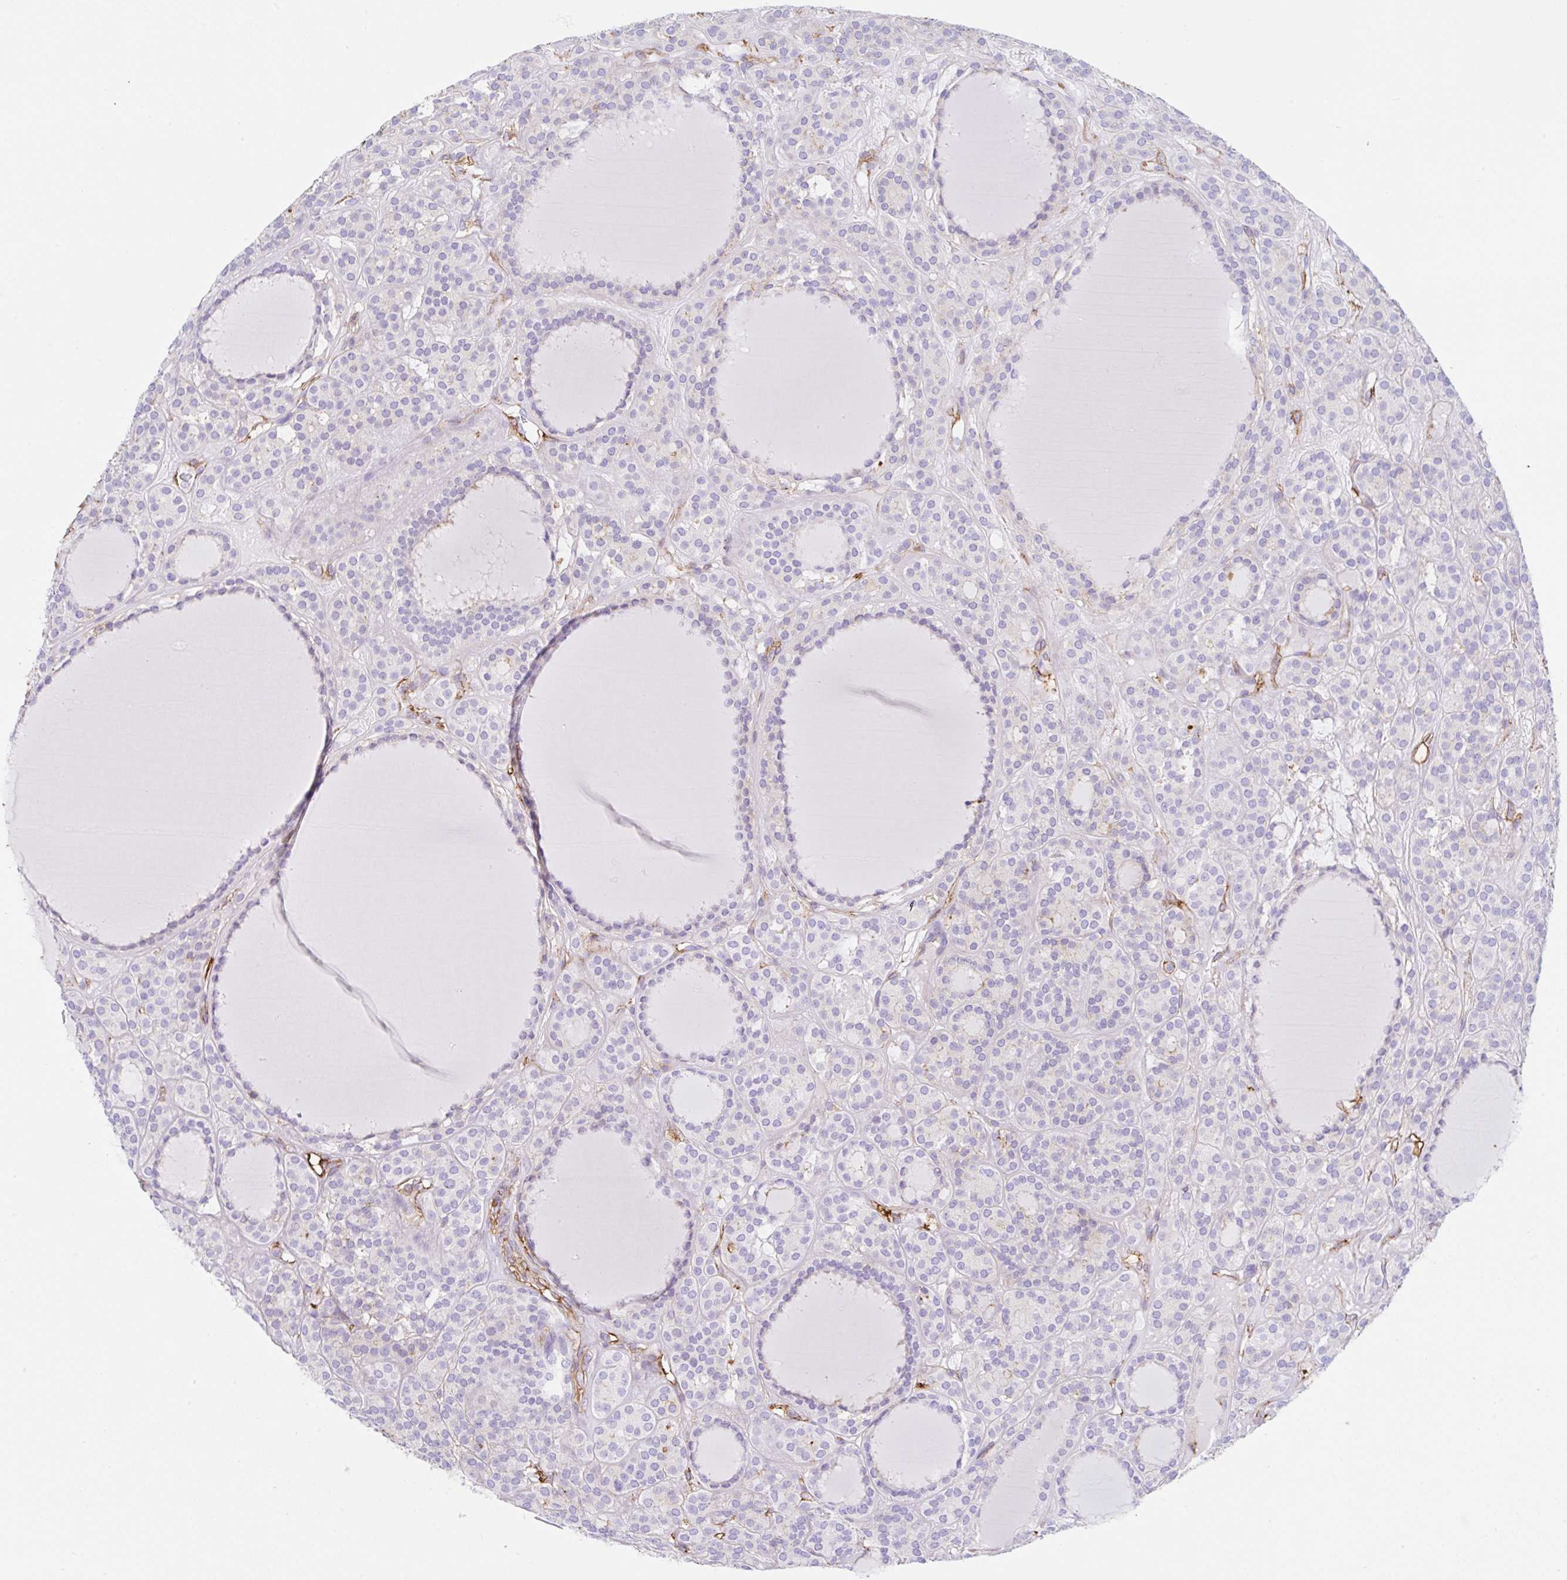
{"staining": {"intensity": "negative", "quantity": "none", "location": "none"}, "tissue": "thyroid cancer", "cell_type": "Tumor cells", "image_type": "cancer", "snomed": [{"axis": "morphology", "description": "Follicular adenoma carcinoma, NOS"}, {"axis": "topography", "description": "Thyroid gland"}], "caption": "DAB (3,3'-diaminobenzidine) immunohistochemical staining of human thyroid cancer reveals no significant staining in tumor cells.", "gene": "MTTP", "patient": {"sex": "female", "age": 63}}